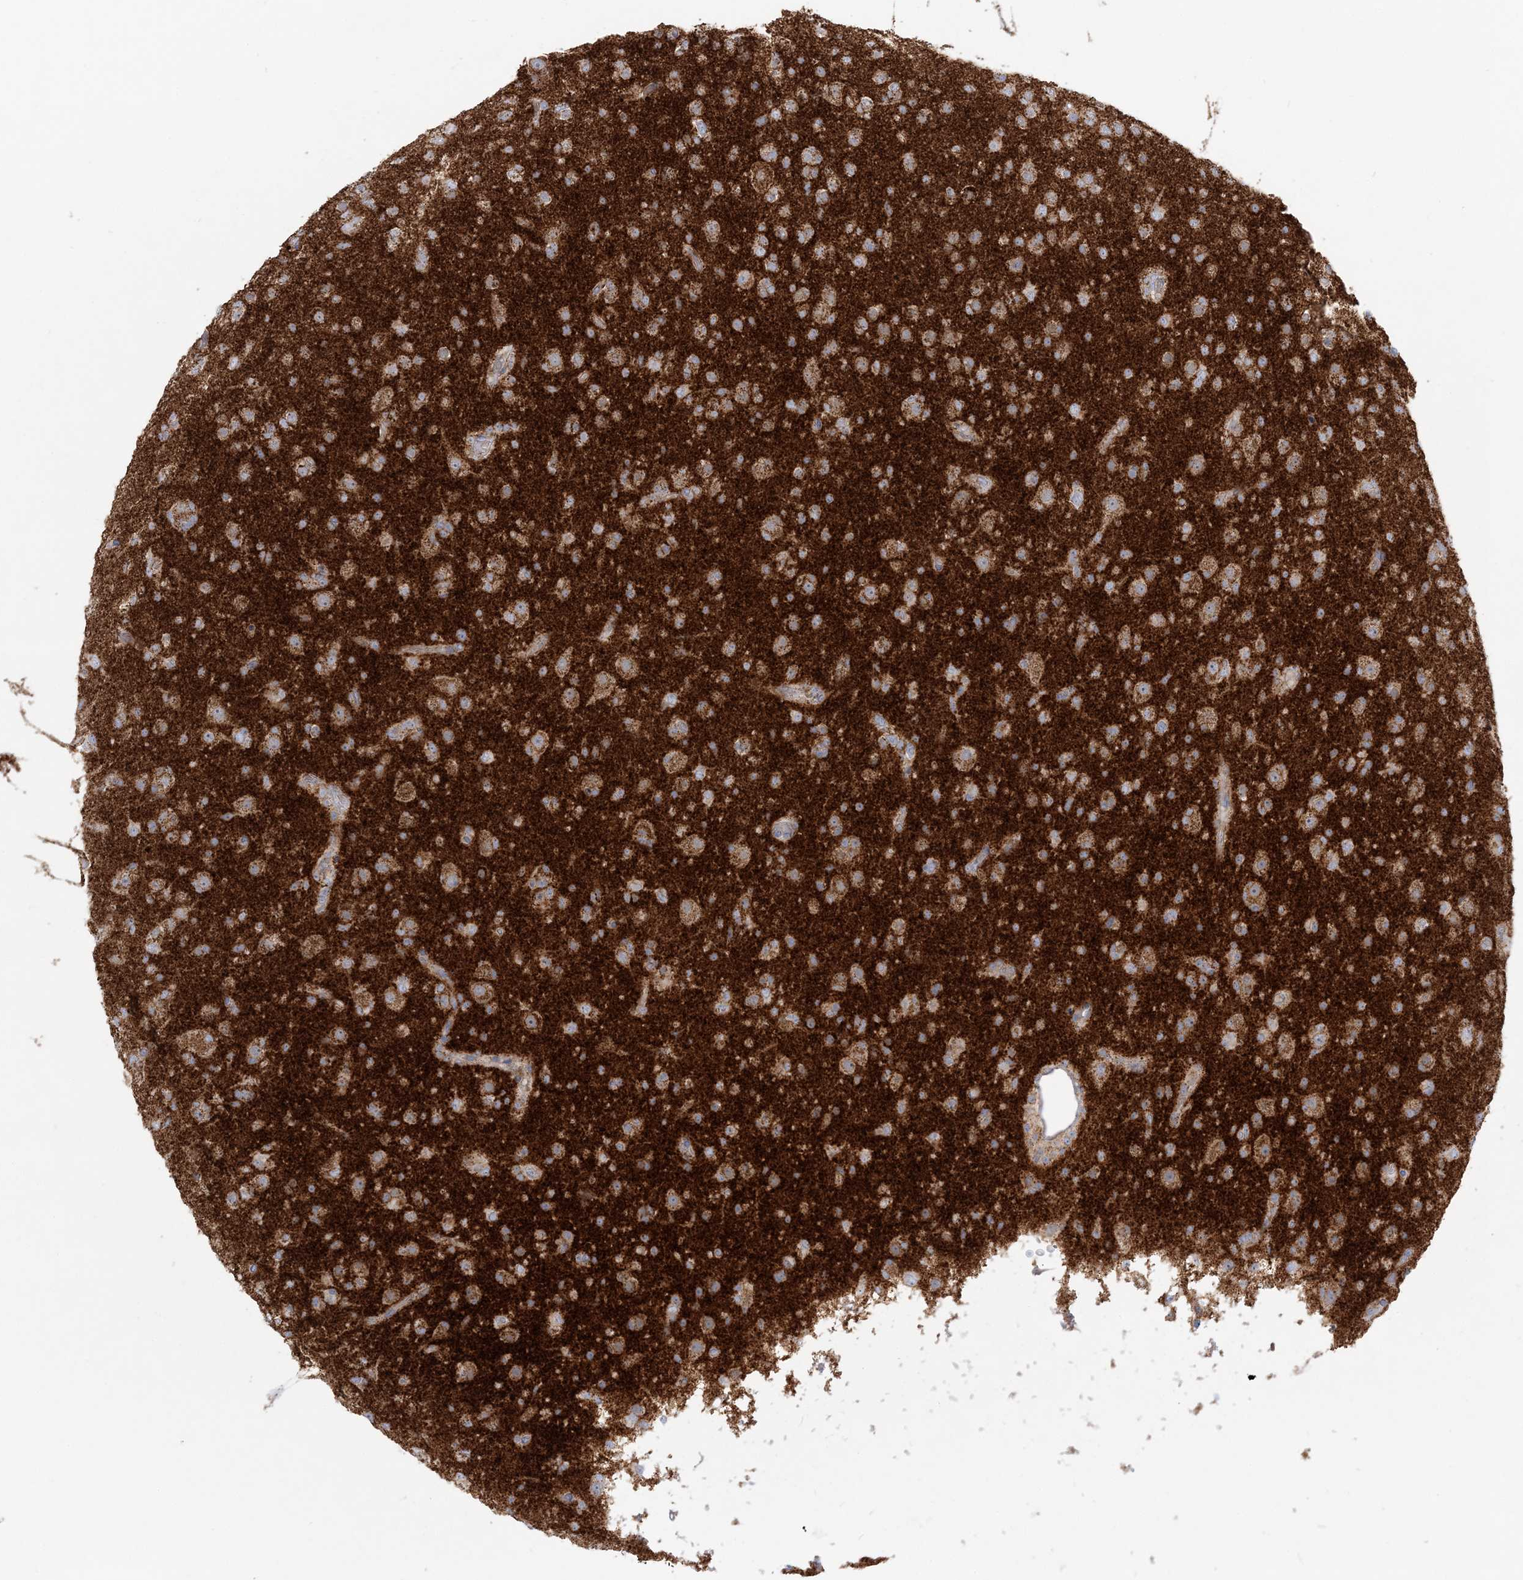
{"staining": {"intensity": "moderate", "quantity": ">75%", "location": "cytoplasmic/membranous"}, "tissue": "glioma", "cell_type": "Tumor cells", "image_type": "cancer", "snomed": [{"axis": "morphology", "description": "Glioma, malignant, Low grade"}, {"axis": "topography", "description": "Brain"}], "caption": "Human malignant glioma (low-grade) stained with a brown dye displays moderate cytoplasmic/membranous positive expression in about >75% of tumor cells.", "gene": "TBC1D14", "patient": {"sex": "male", "age": 65}}